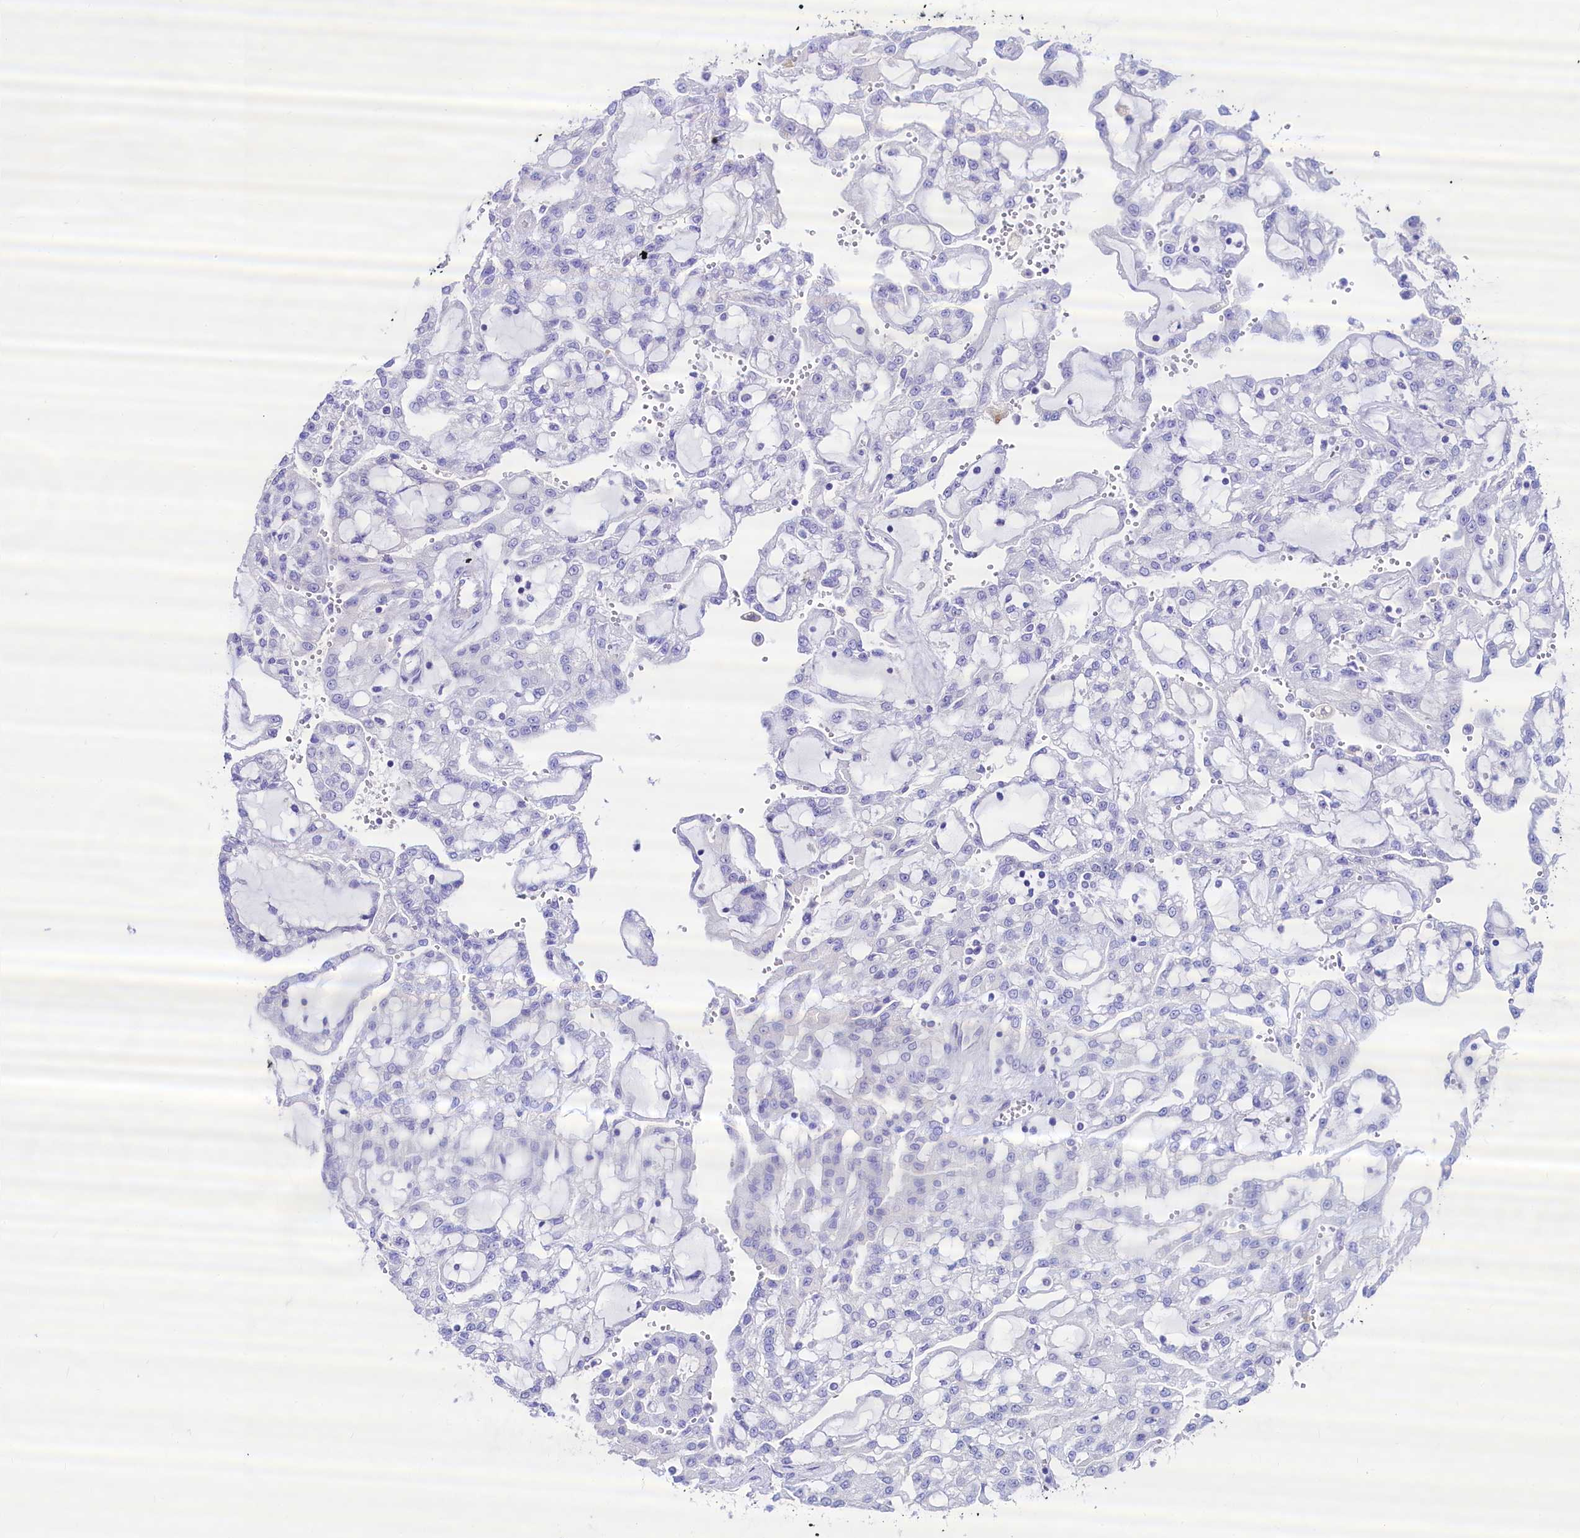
{"staining": {"intensity": "negative", "quantity": "none", "location": "none"}, "tissue": "renal cancer", "cell_type": "Tumor cells", "image_type": "cancer", "snomed": [{"axis": "morphology", "description": "Adenocarcinoma, NOS"}, {"axis": "topography", "description": "Kidney"}], "caption": "Immunohistochemistry (IHC) micrograph of adenocarcinoma (renal) stained for a protein (brown), which shows no positivity in tumor cells.", "gene": "RBP3", "patient": {"sex": "male", "age": 63}}